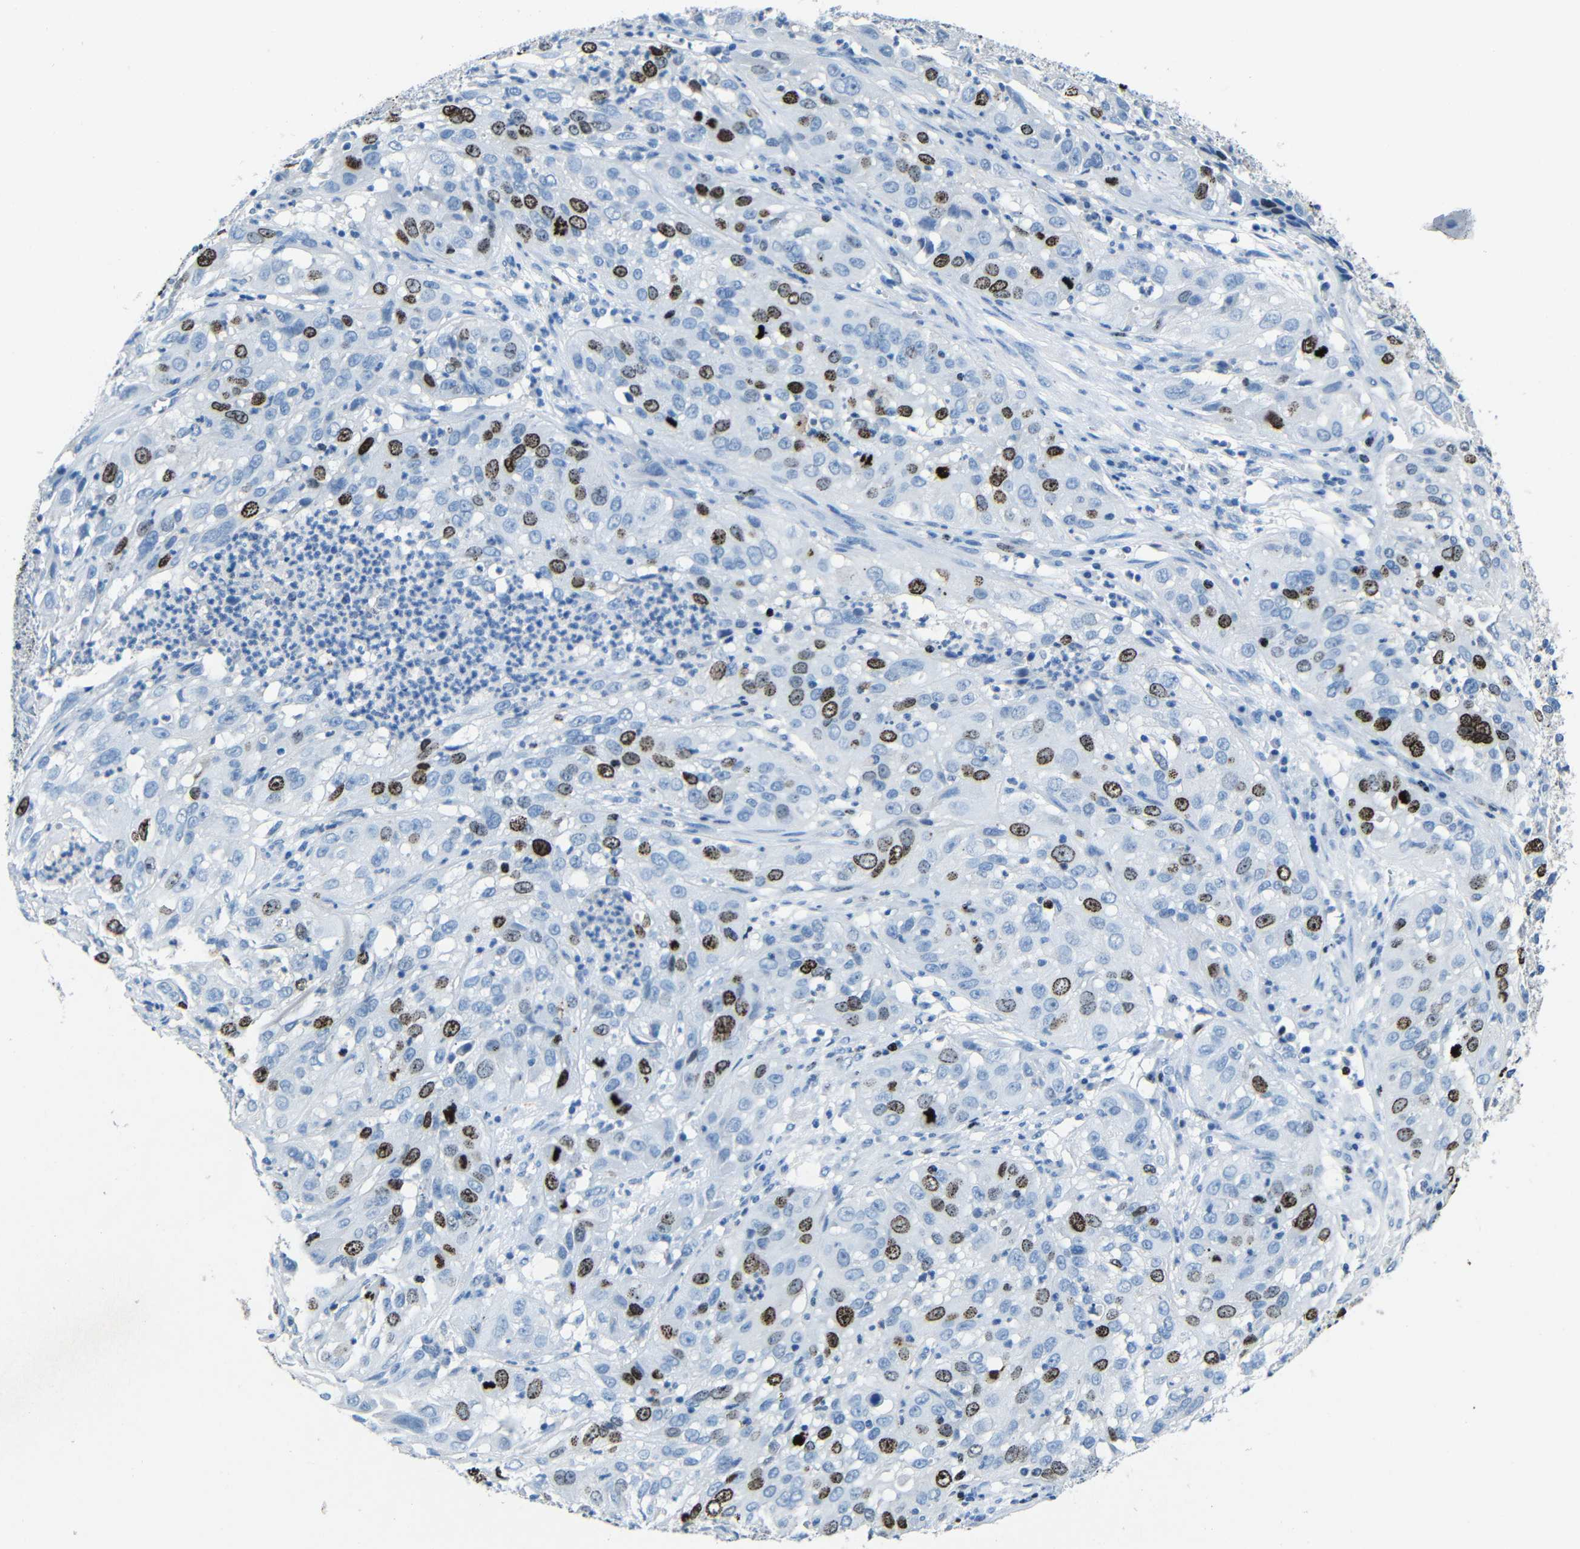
{"staining": {"intensity": "strong", "quantity": "25%-75%", "location": "nuclear"}, "tissue": "cervical cancer", "cell_type": "Tumor cells", "image_type": "cancer", "snomed": [{"axis": "morphology", "description": "Squamous cell carcinoma, NOS"}, {"axis": "topography", "description": "Cervix"}], "caption": "Strong nuclear staining for a protein is identified in about 25%-75% of tumor cells of squamous cell carcinoma (cervical) using immunohistochemistry (IHC).", "gene": "INCENP", "patient": {"sex": "female", "age": 32}}